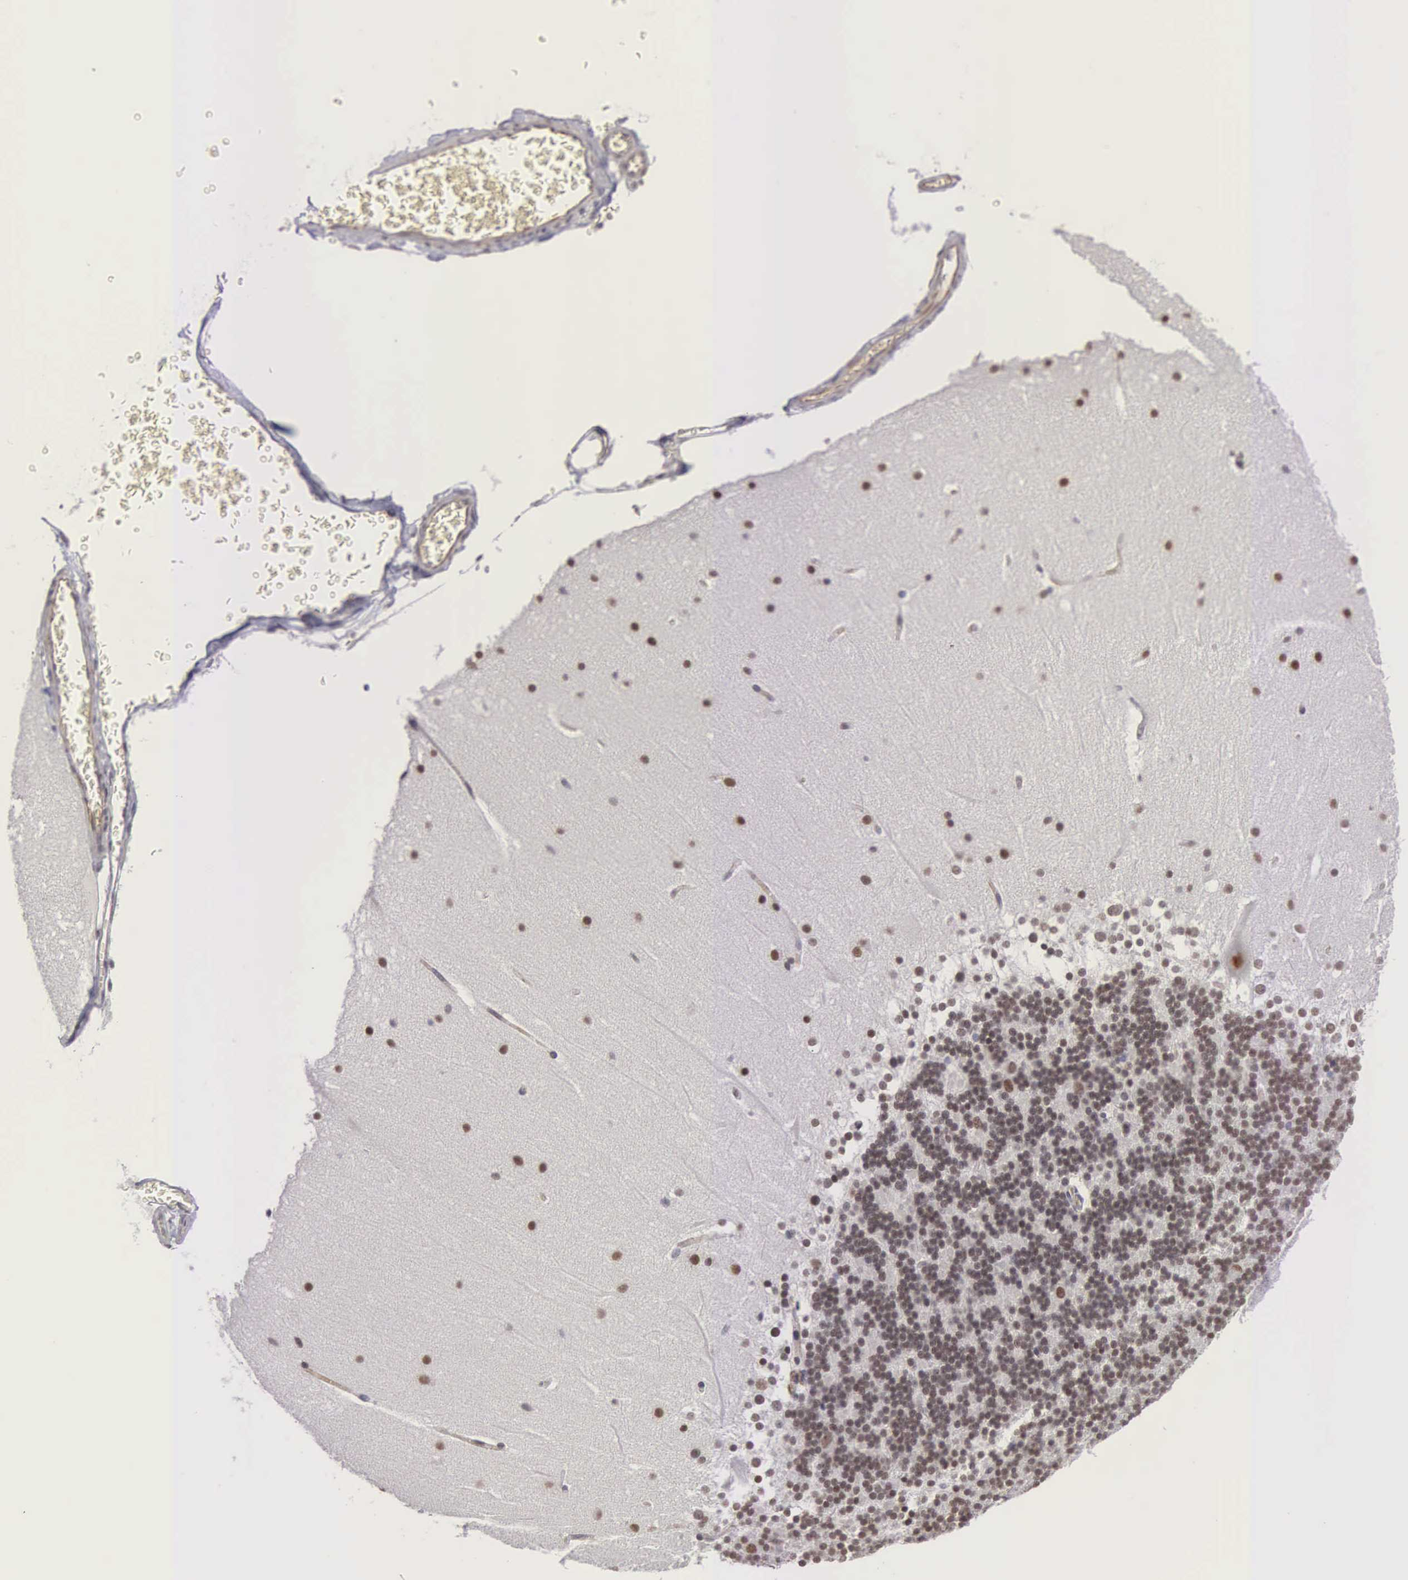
{"staining": {"intensity": "strong", "quantity": ">75%", "location": "nuclear"}, "tissue": "cerebellum", "cell_type": "Cells in granular layer", "image_type": "normal", "snomed": [{"axis": "morphology", "description": "Normal tissue, NOS"}, {"axis": "topography", "description": "Cerebellum"}], "caption": "Immunohistochemistry (IHC) of normal human cerebellum displays high levels of strong nuclear staining in approximately >75% of cells in granular layer.", "gene": "MORC2", "patient": {"sex": "female", "age": 19}}